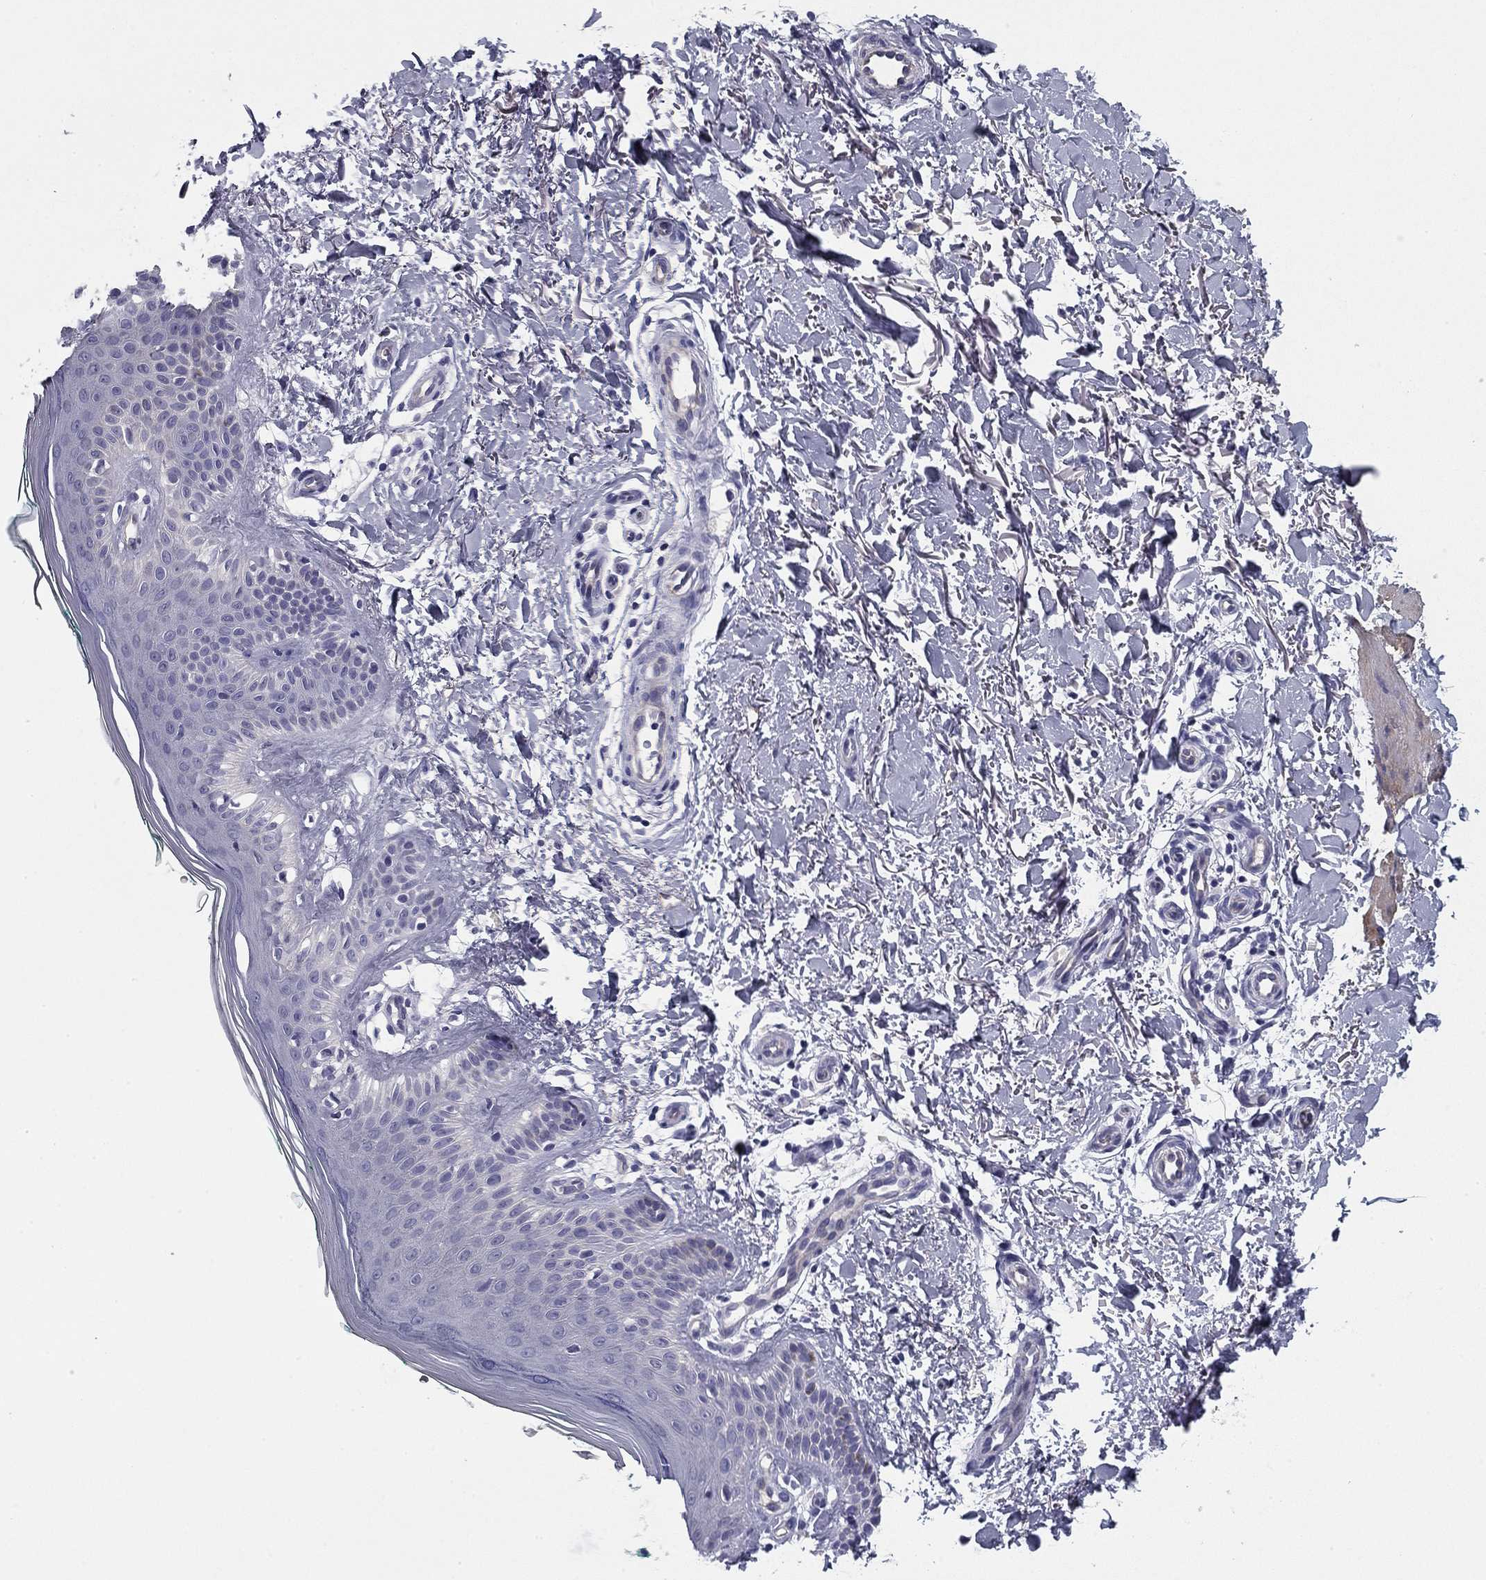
{"staining": {"intensity": "negative", "quantity": "none", "location": "none"}, "tissue": "skin", "cell_type": "Fibroblasts", "image_type": "normal", "snomed": [{"axis": "morphology", "description": "Normal tissue, NOS"}, {"axis": "morphology", "description": "Inflammation, NOS"}, {"axis": "morphology", "description": "Fibrosis, NOS"}, {"axis": "topography", "description": "Skin"}], "caption": "IHC micrograph of unremarkable skin: skin stained with DAB (3,3'-diaminobenzidine) exhibits no significant protein staining in fibroblasts.", "gene": "FLNC", "patient": {"sex": "male", "age": 71}}